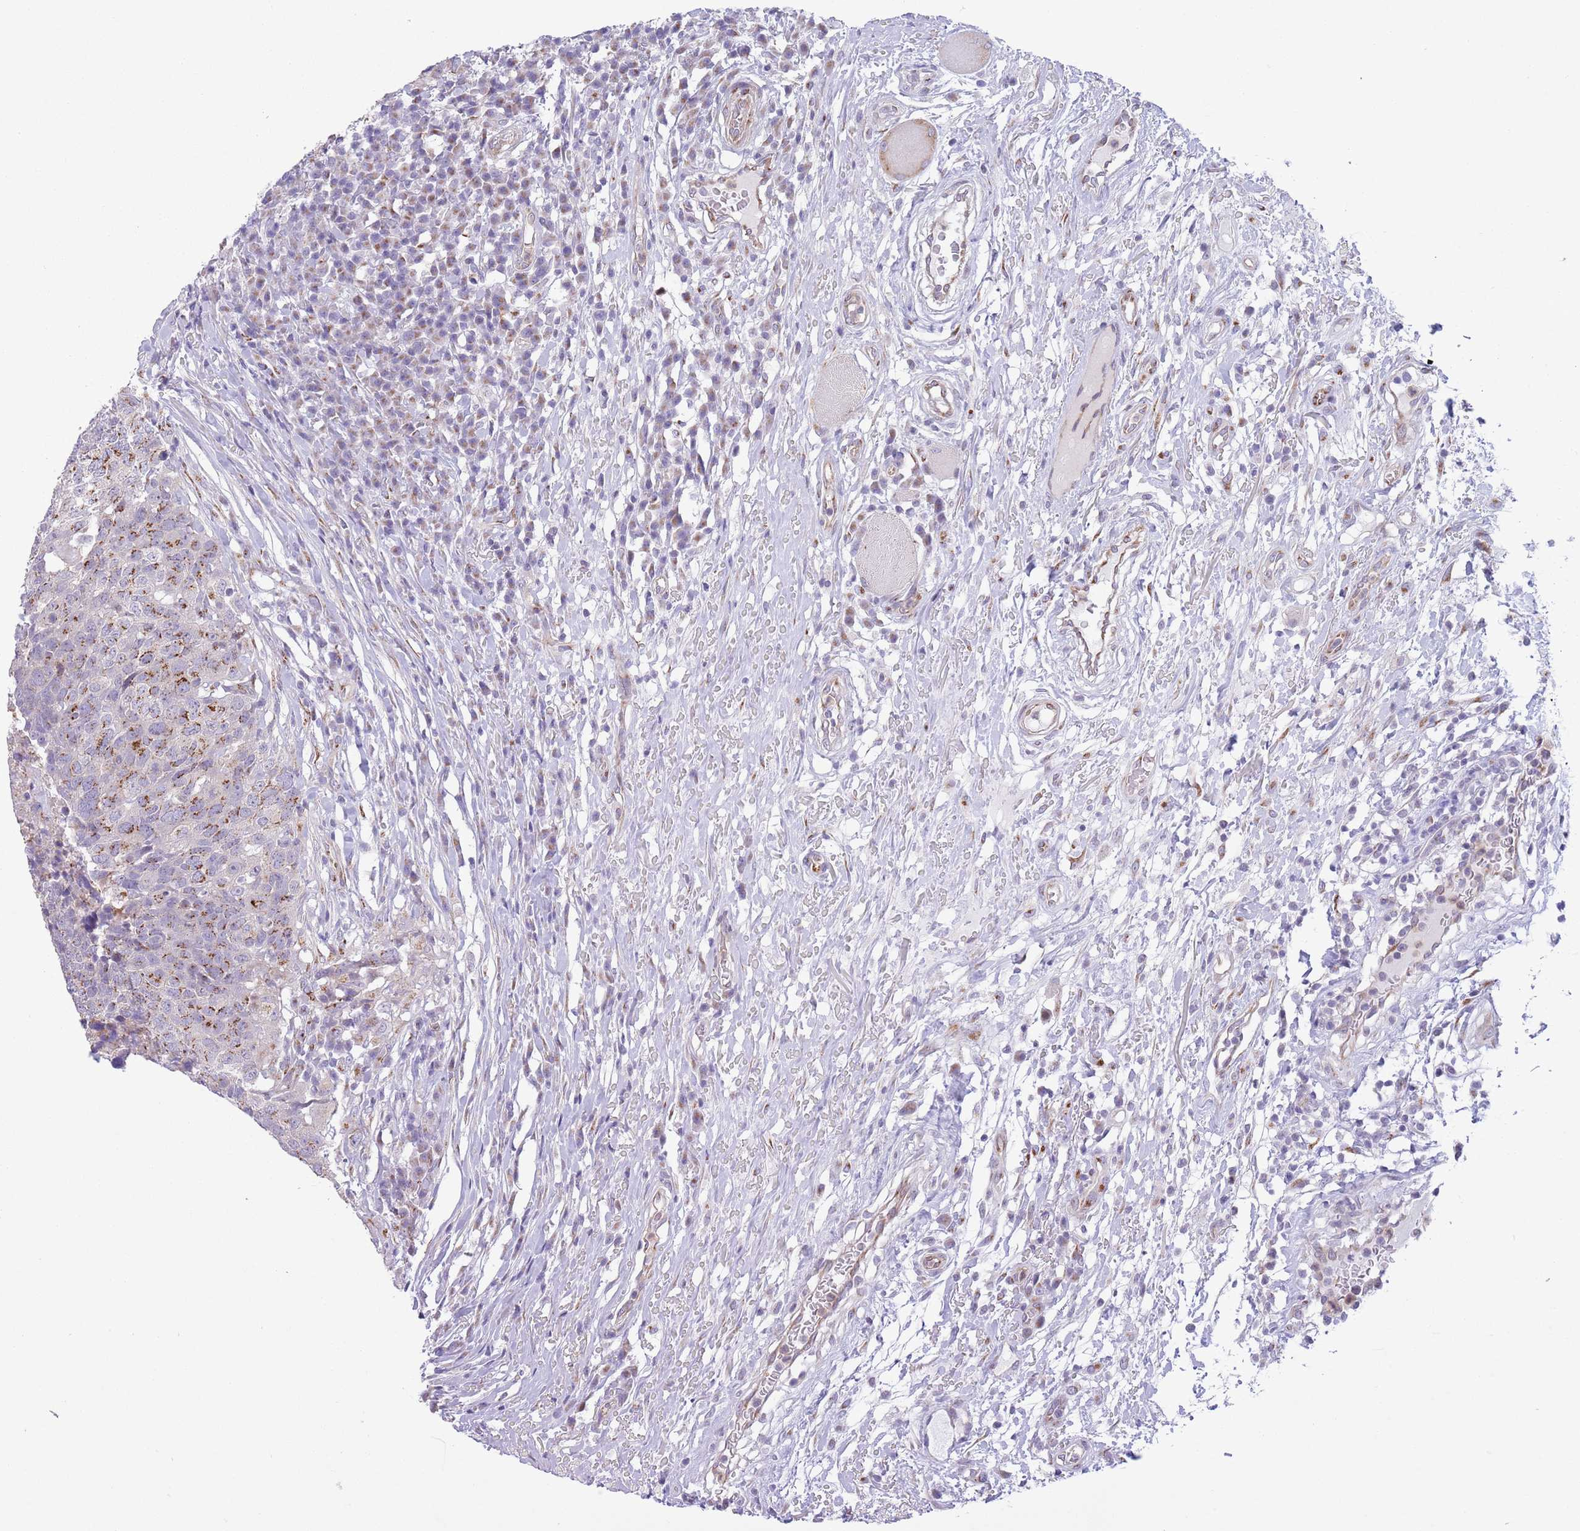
{"staining": {"intensity": "strong", "quantity": ">75%", "location": "cytoplasmic/membranous"}, "tissue": "head and neck cancer", "cell_type": "Tumor cells", "image_type": "cancer", "snomed": [{"axis": "morphology", "description": "Normal tissue, NOS"}, {"axis": "morphology", "description": "Squamous cell carcinoma, NOS"}, {"axis": "topography", "description": "Skeletal muscle"}, {"axis": "topography", "description": "Vascular tissue"}, {"axis": "topography", "description": "Peripheral nerve tissue"}, {"axis": "topography", "description": "Head-Neck"}], "caption": "Tumor cells display high levels of strong cytoplasmic/membranous staining in approximately >75% of cells in squamous cell carcinoma (head and neck).", "gene": "C20orf96", "patient": {"sex": "male", "age": 66}}